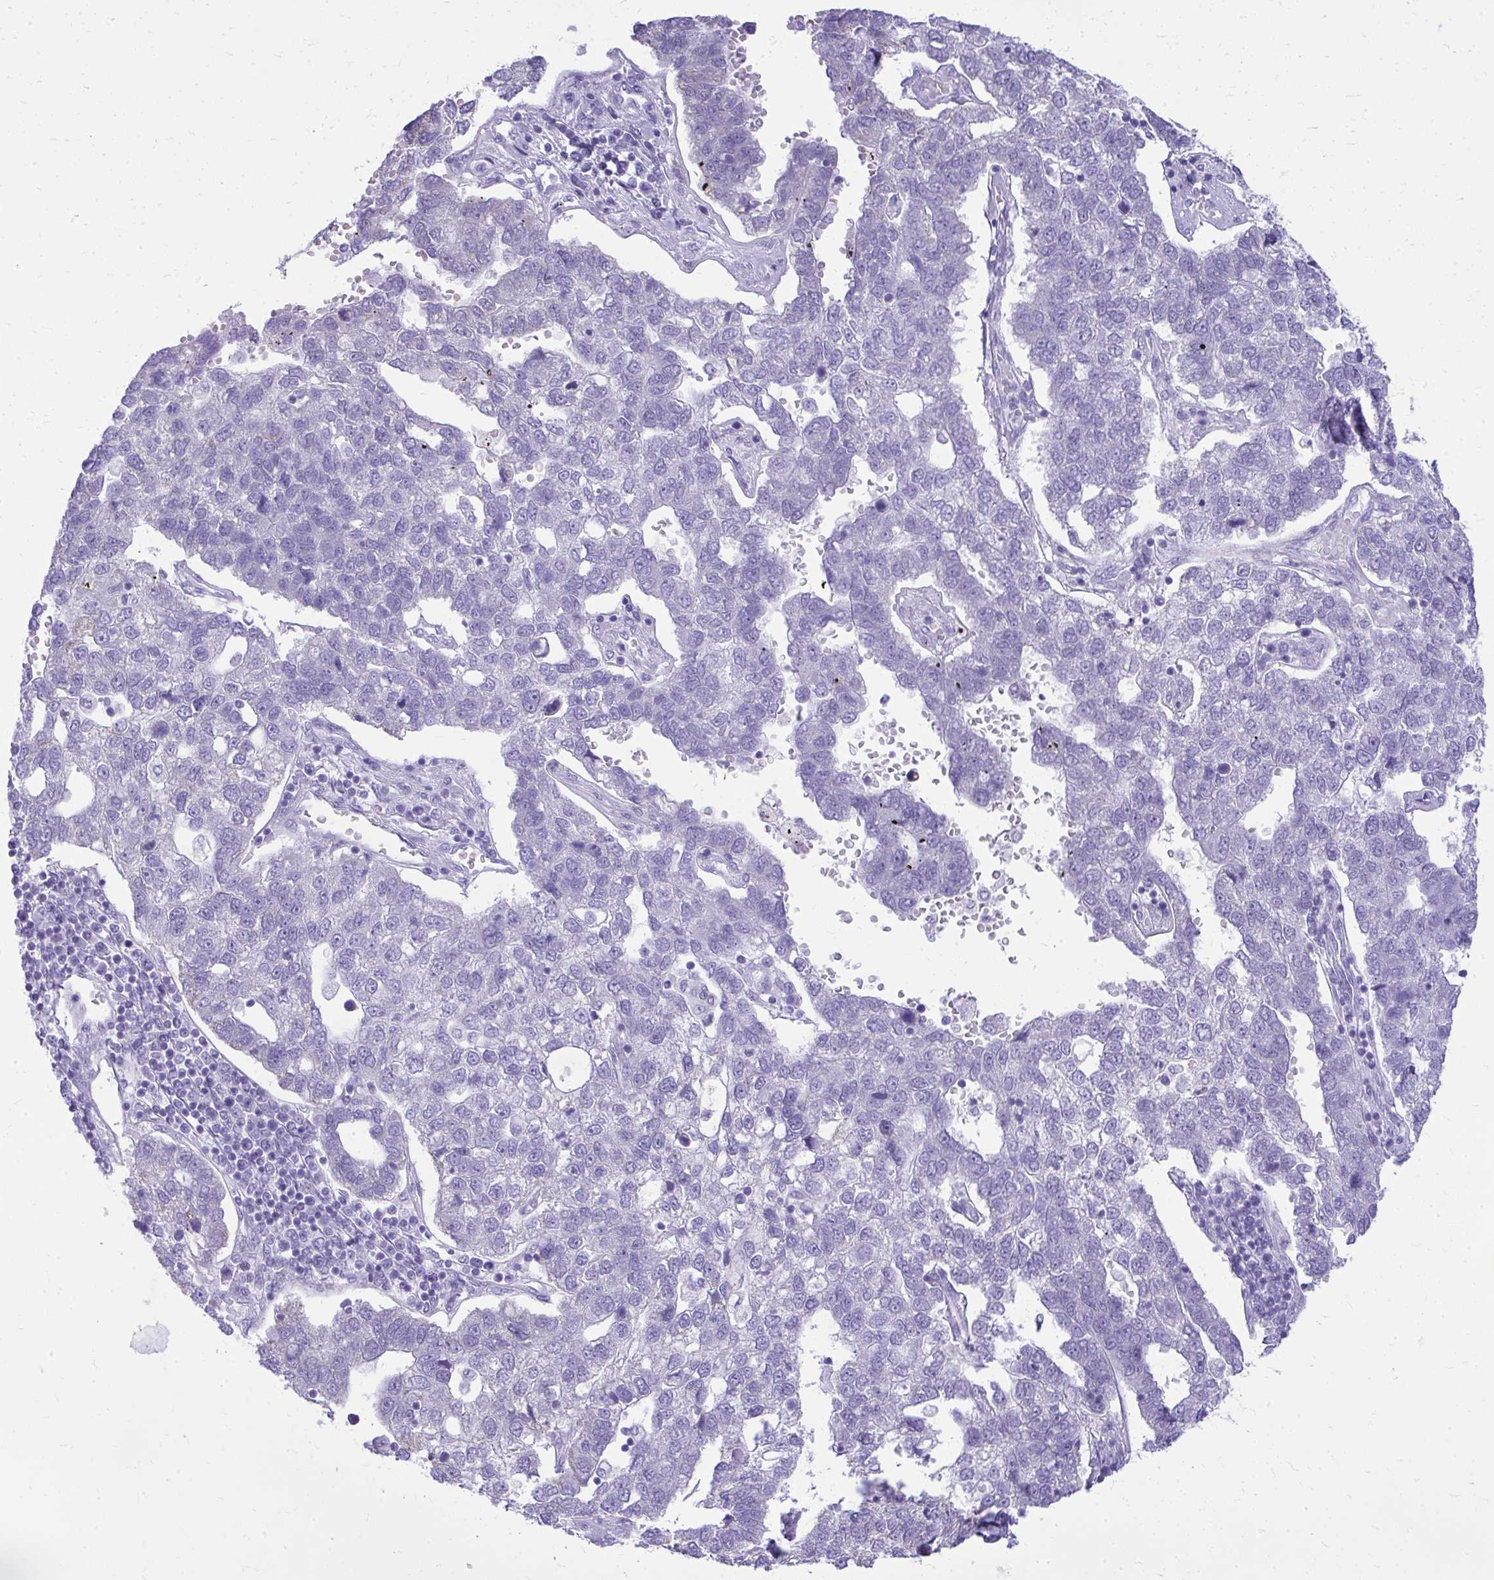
{"staining": {"intensity": "negative", "quantity": "none", "location": "none"}, "tissue": "pancreatic cancer", "cell_type": "Tumor cells", "image_type": "cancer", "snomed": [{"axis": "morphology", "description": "Adenocarcinoma, NOS"}, {"axis": "topography", "description": "Pancreas"}], "caption": "Tumor cells show no significant positivity in pancreatic cancer.", "gene": "RALYL", "patient": {"sex": "female", "age": 61}}